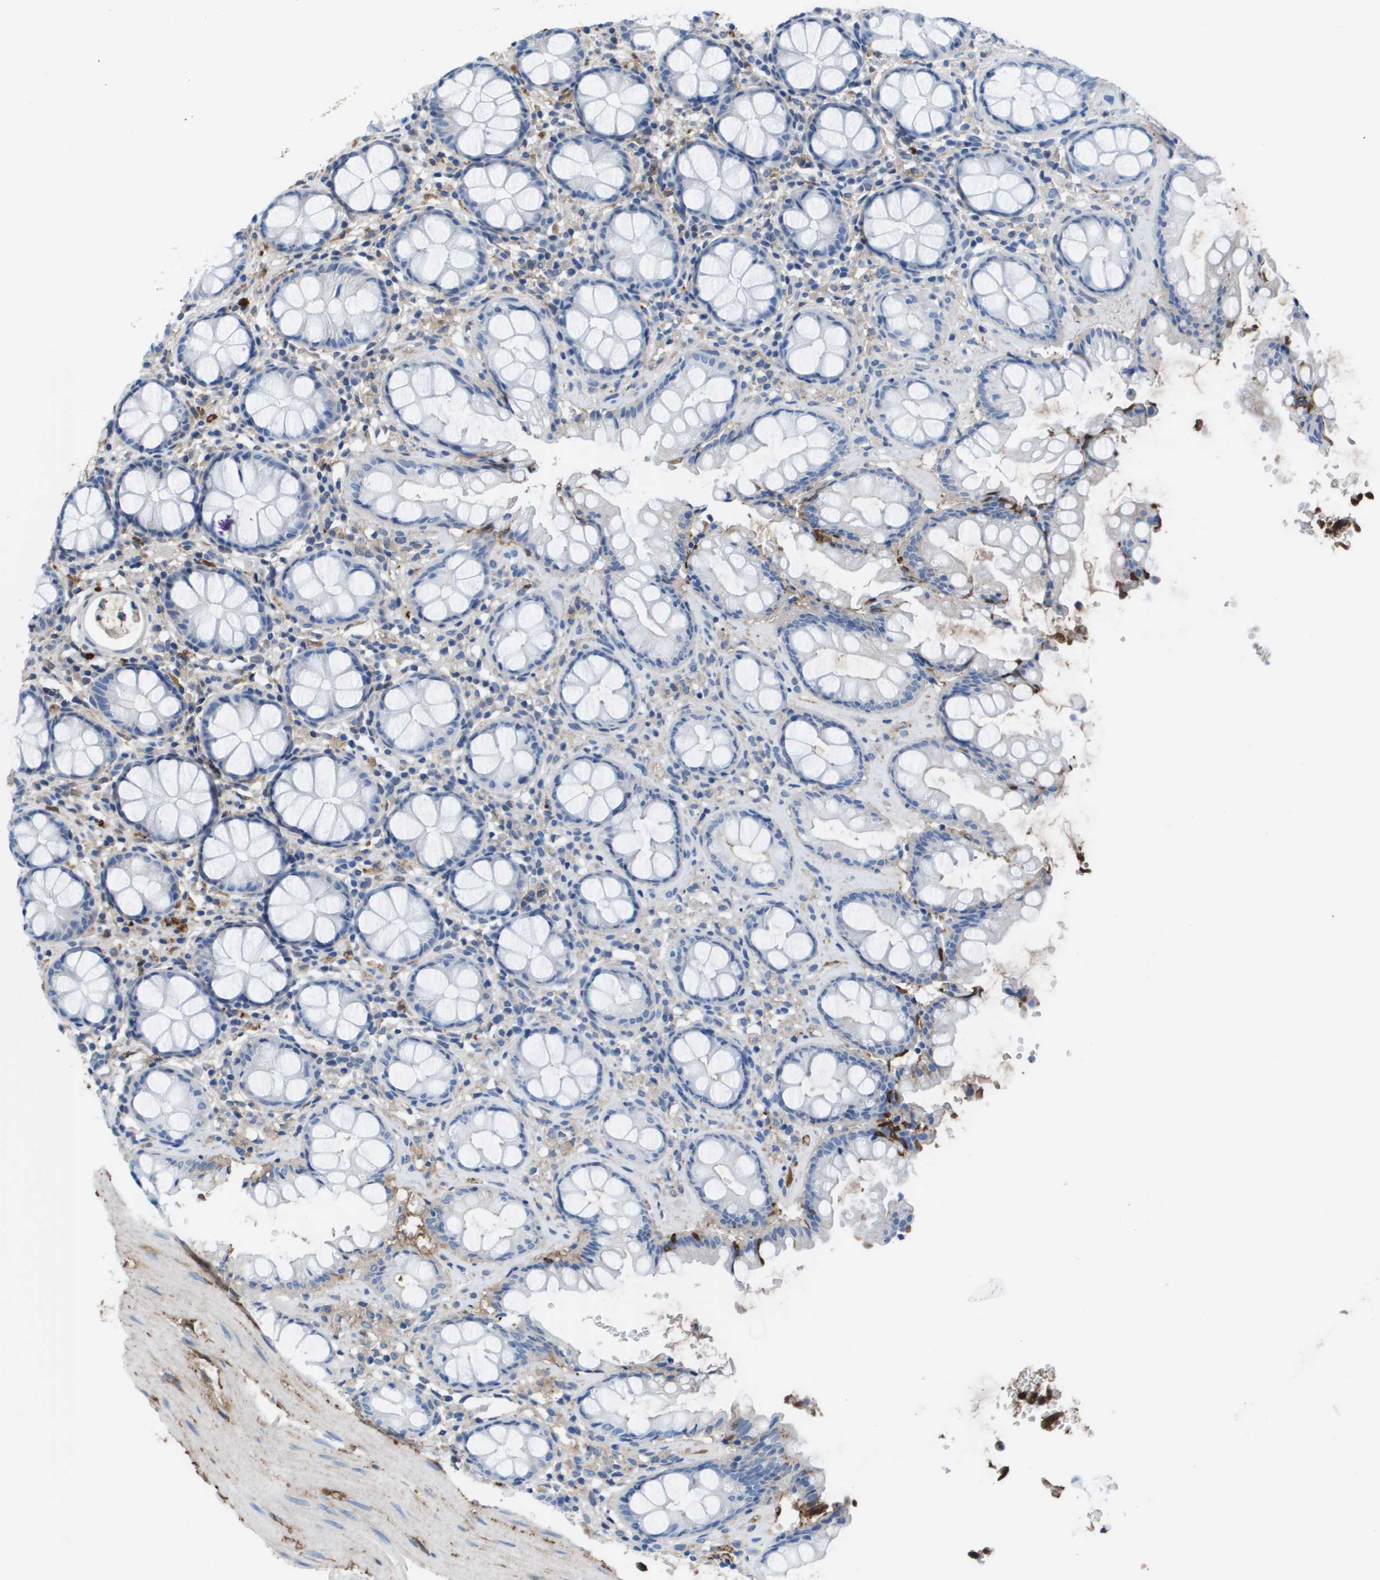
{"staining": {"intensity": "negative", "quantity": "none", "location": "none"}, "tissue": "rectum", "cell_type": "Glandular cells", "image_type": "normal", "snomed": [{"axis": "morphology", "description": "Normal tissue, NOS"}, {"axis": "topography", "description": "Rectum"}], "caption": "This is an immunohistochemistry (IHC) photomicrograph of normal rectum. There is no positivity in glandular cells.", "gene": "VTN", "patient": {"sex": "male", "age": 64}}